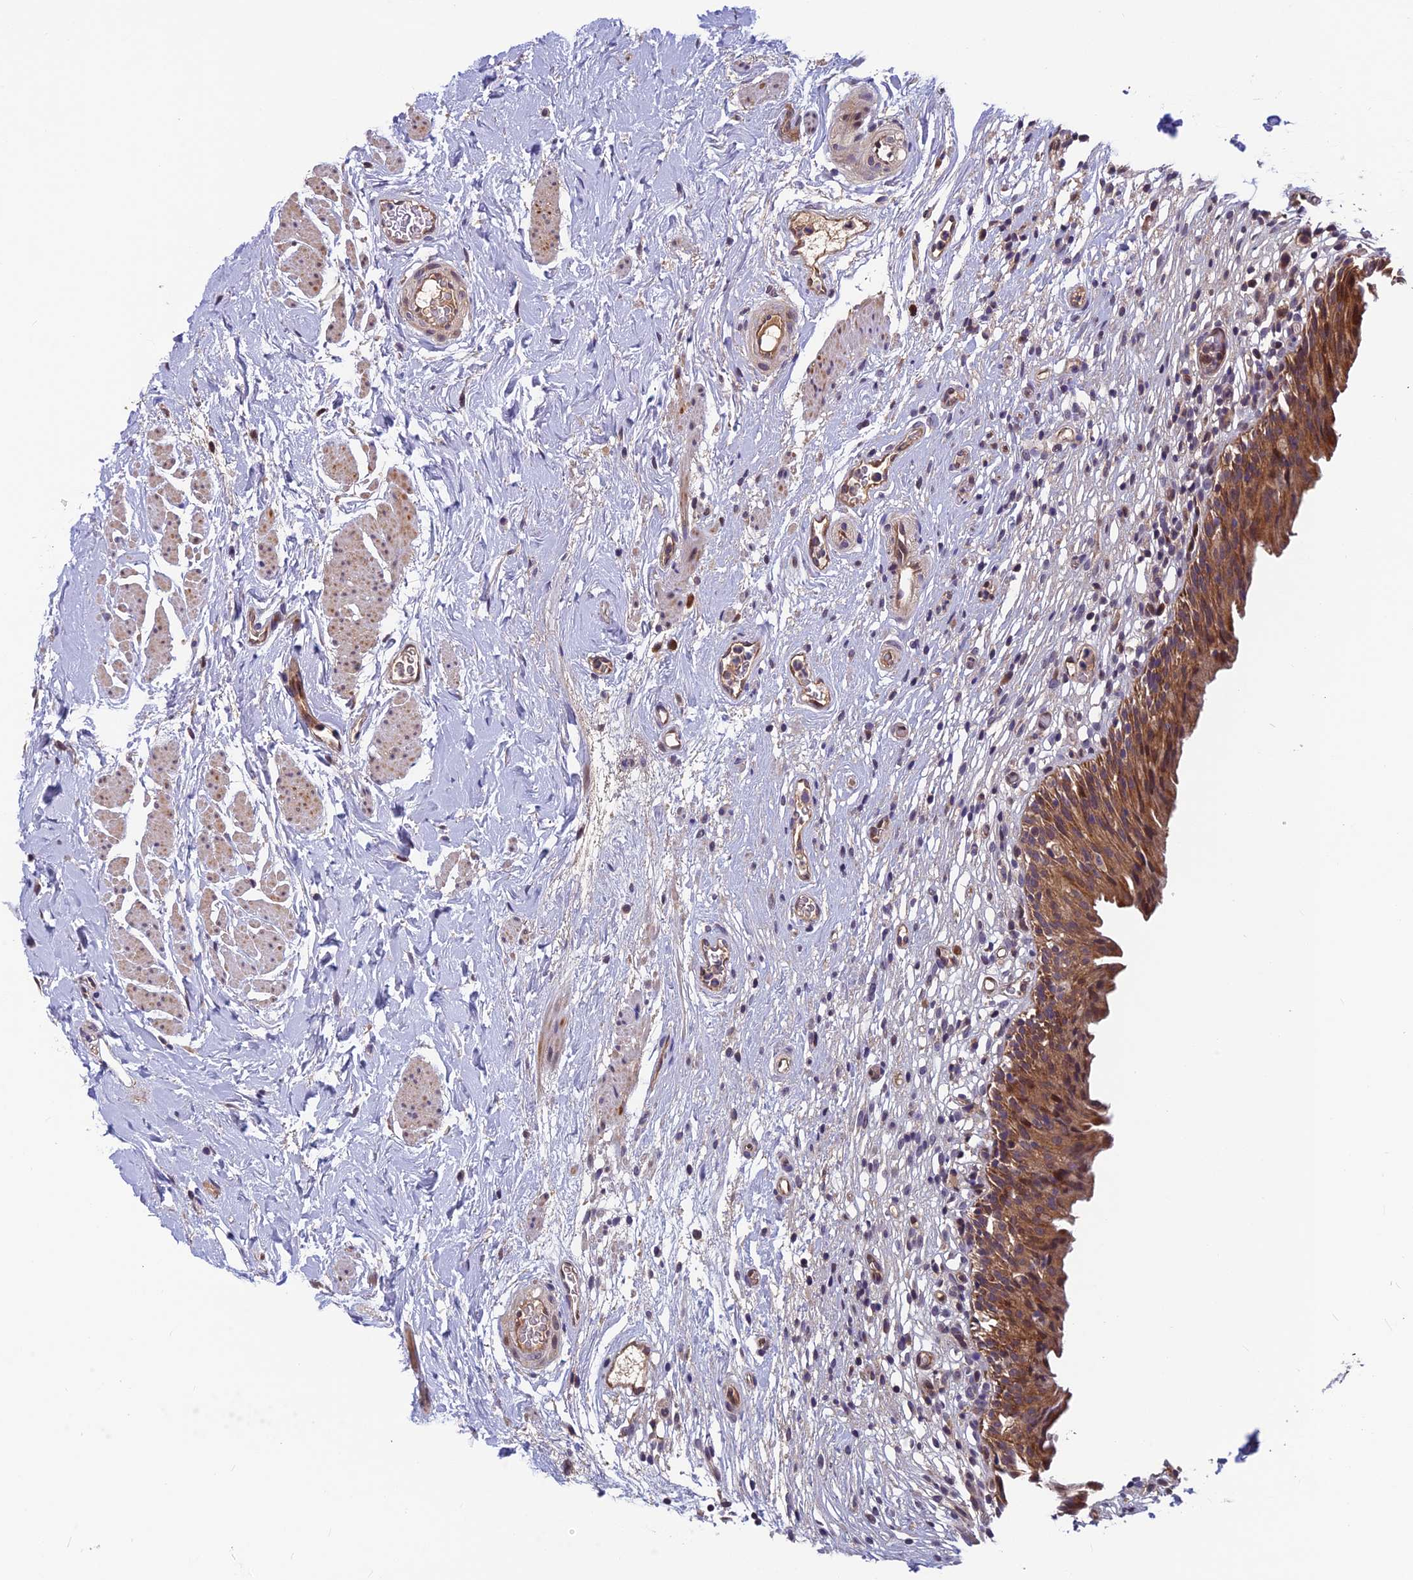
{"staining": {"intensity": "moderate", "quantity": ">75%", "location": "cytoplasmic/membranous,nuclear"}, "tissue": "urinary bladder", "cell_type": "Urothelial cells", "image_type": "normal", "snomed": [{"axis": "morphology", "description": "Normal tissue, NOS"}, {"axis": "morphology", "description": "Inflammation, NOS"}, {"axis": "topography", "description": "Urinary bladder"}], "caption": "Immunohistochemistry (IHC) photomicrograph of normal urinary bladder: urinary bladder stained using immunohistochemistry (IHC) demonstrates medium levels of moderate protein expression localized specifically in the cytoplasmic/membranous,nuclear of urothelial cells, appearing as a cytoplasmic/membranous,nuclear brown color.", "gene": "CCDC15", "patient": {"sex": "male", "age": 63}}